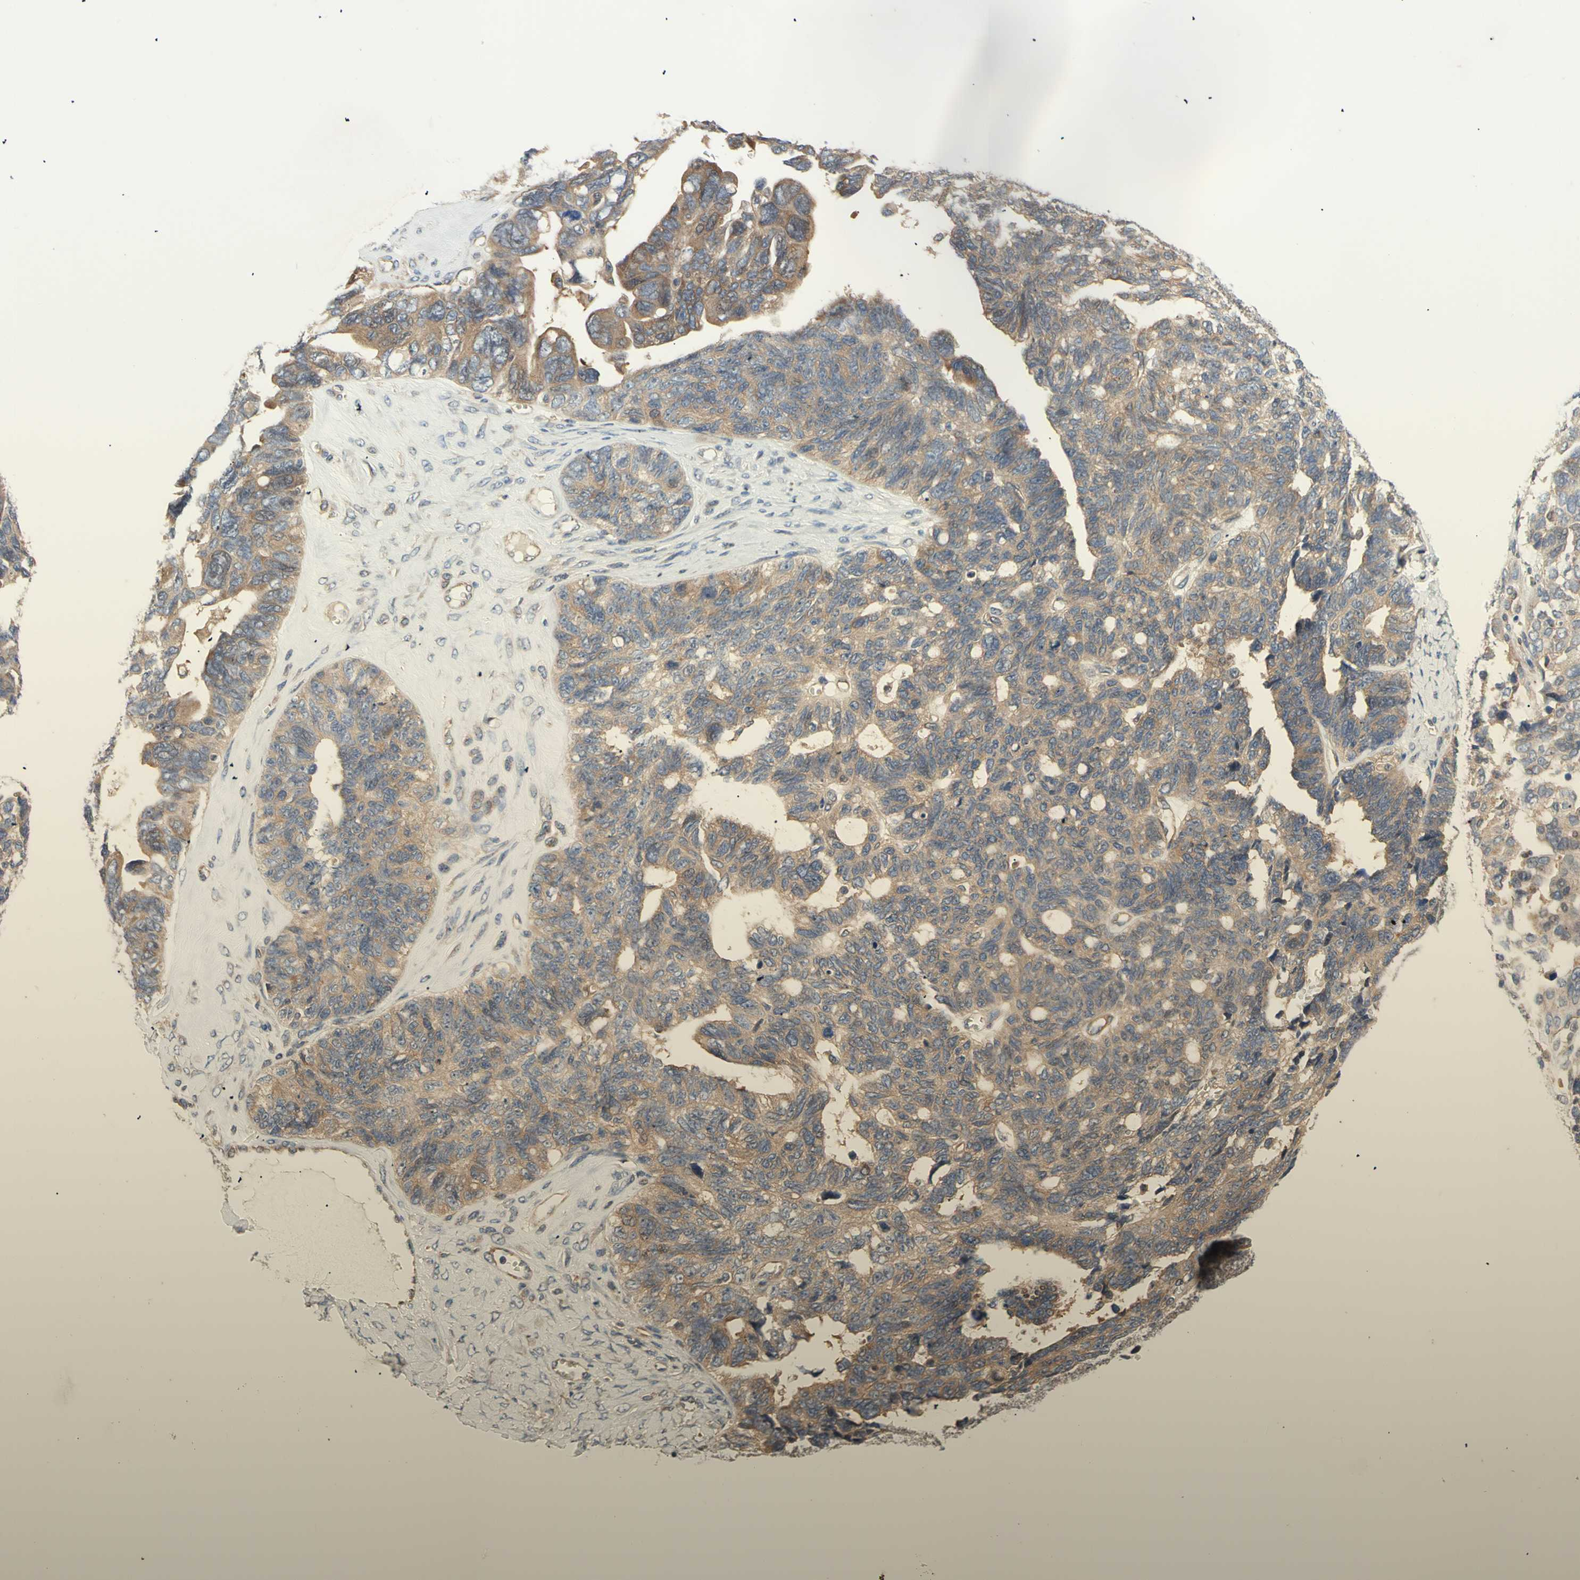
{"staining": {"intensity": "moderate", "quantity": ">75%", "location": "cytoplasmic/membranous"}, "tissue": "ovarian cancer", "cell_type": "Tumor cells", "image_type": "cancer", "snomed": [{"axis": "morphology", "description": "Cystadenocarcinoma, serous, NOS"}, {"axis": "topography", "description": "Ovary"}], "caption": "Ovarian serous cystadenocarcinoma stained for a protein demonstrates moderate cytoplasmic/membranous positivity in tumor cells.", "gene": "DYNLRB1", "patient": {"sex": "female", "age": 79}}